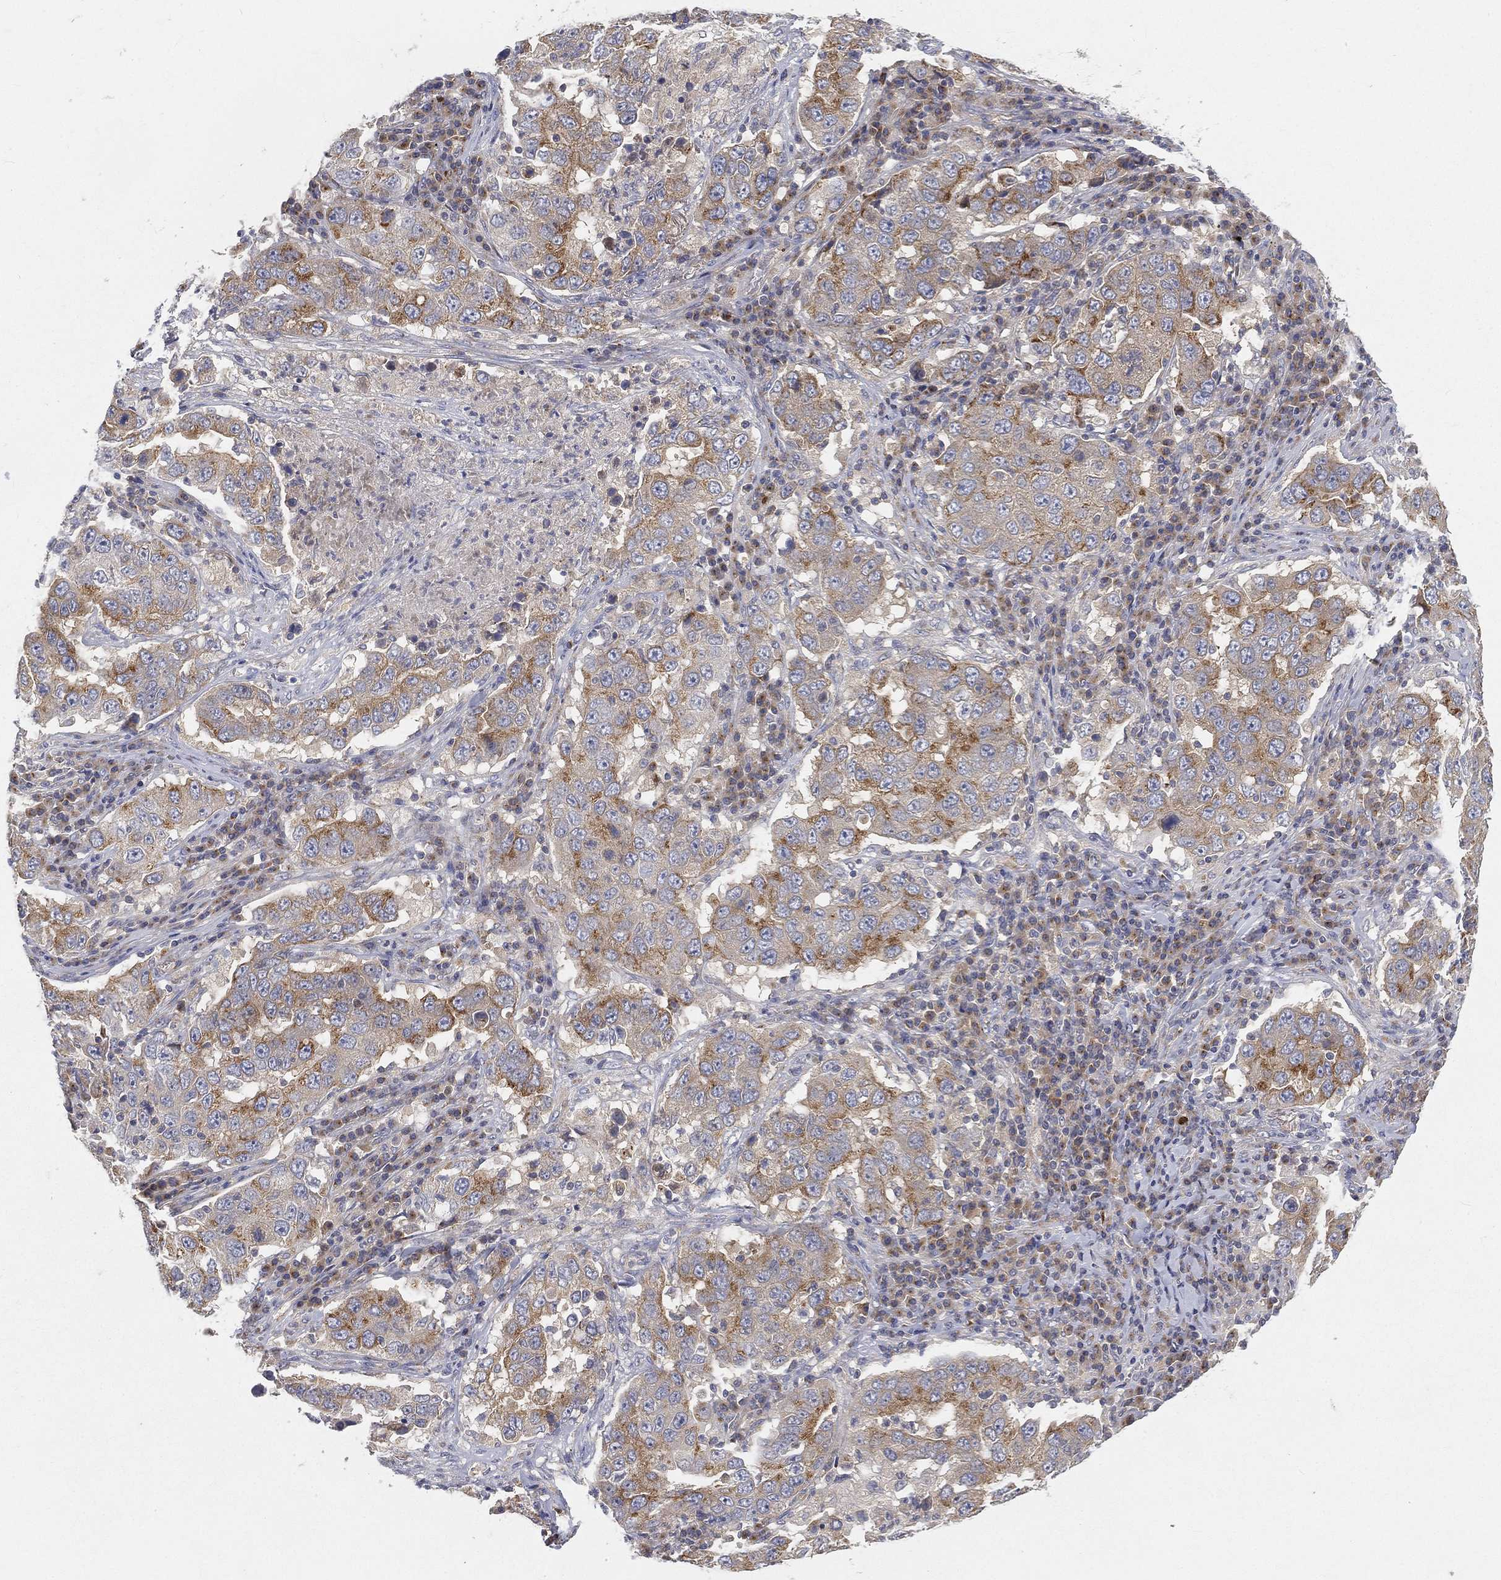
{"staining": {"intensity": "moderate", "quantity": "25%-75%", "location": "cytoplasmic/membranous"}, "tissue": "lung cancer", "cell_type": "Tumor cells", "image_type": "cancer", "snomed": [{"axis": "morphology", "description": "Adenocarcinoma, NOS"}, {"axis": "topography", "description": "Lung"}], "caption": "Immunohistochemical staining of human lung cancer (adenocarcinoma) displays medium levels of moderate cytoplasmic/membranous expression in about 25%-75% of tumor cells.", "gene": "CTSL", "patient": {"sex": "male", "age": 73}}